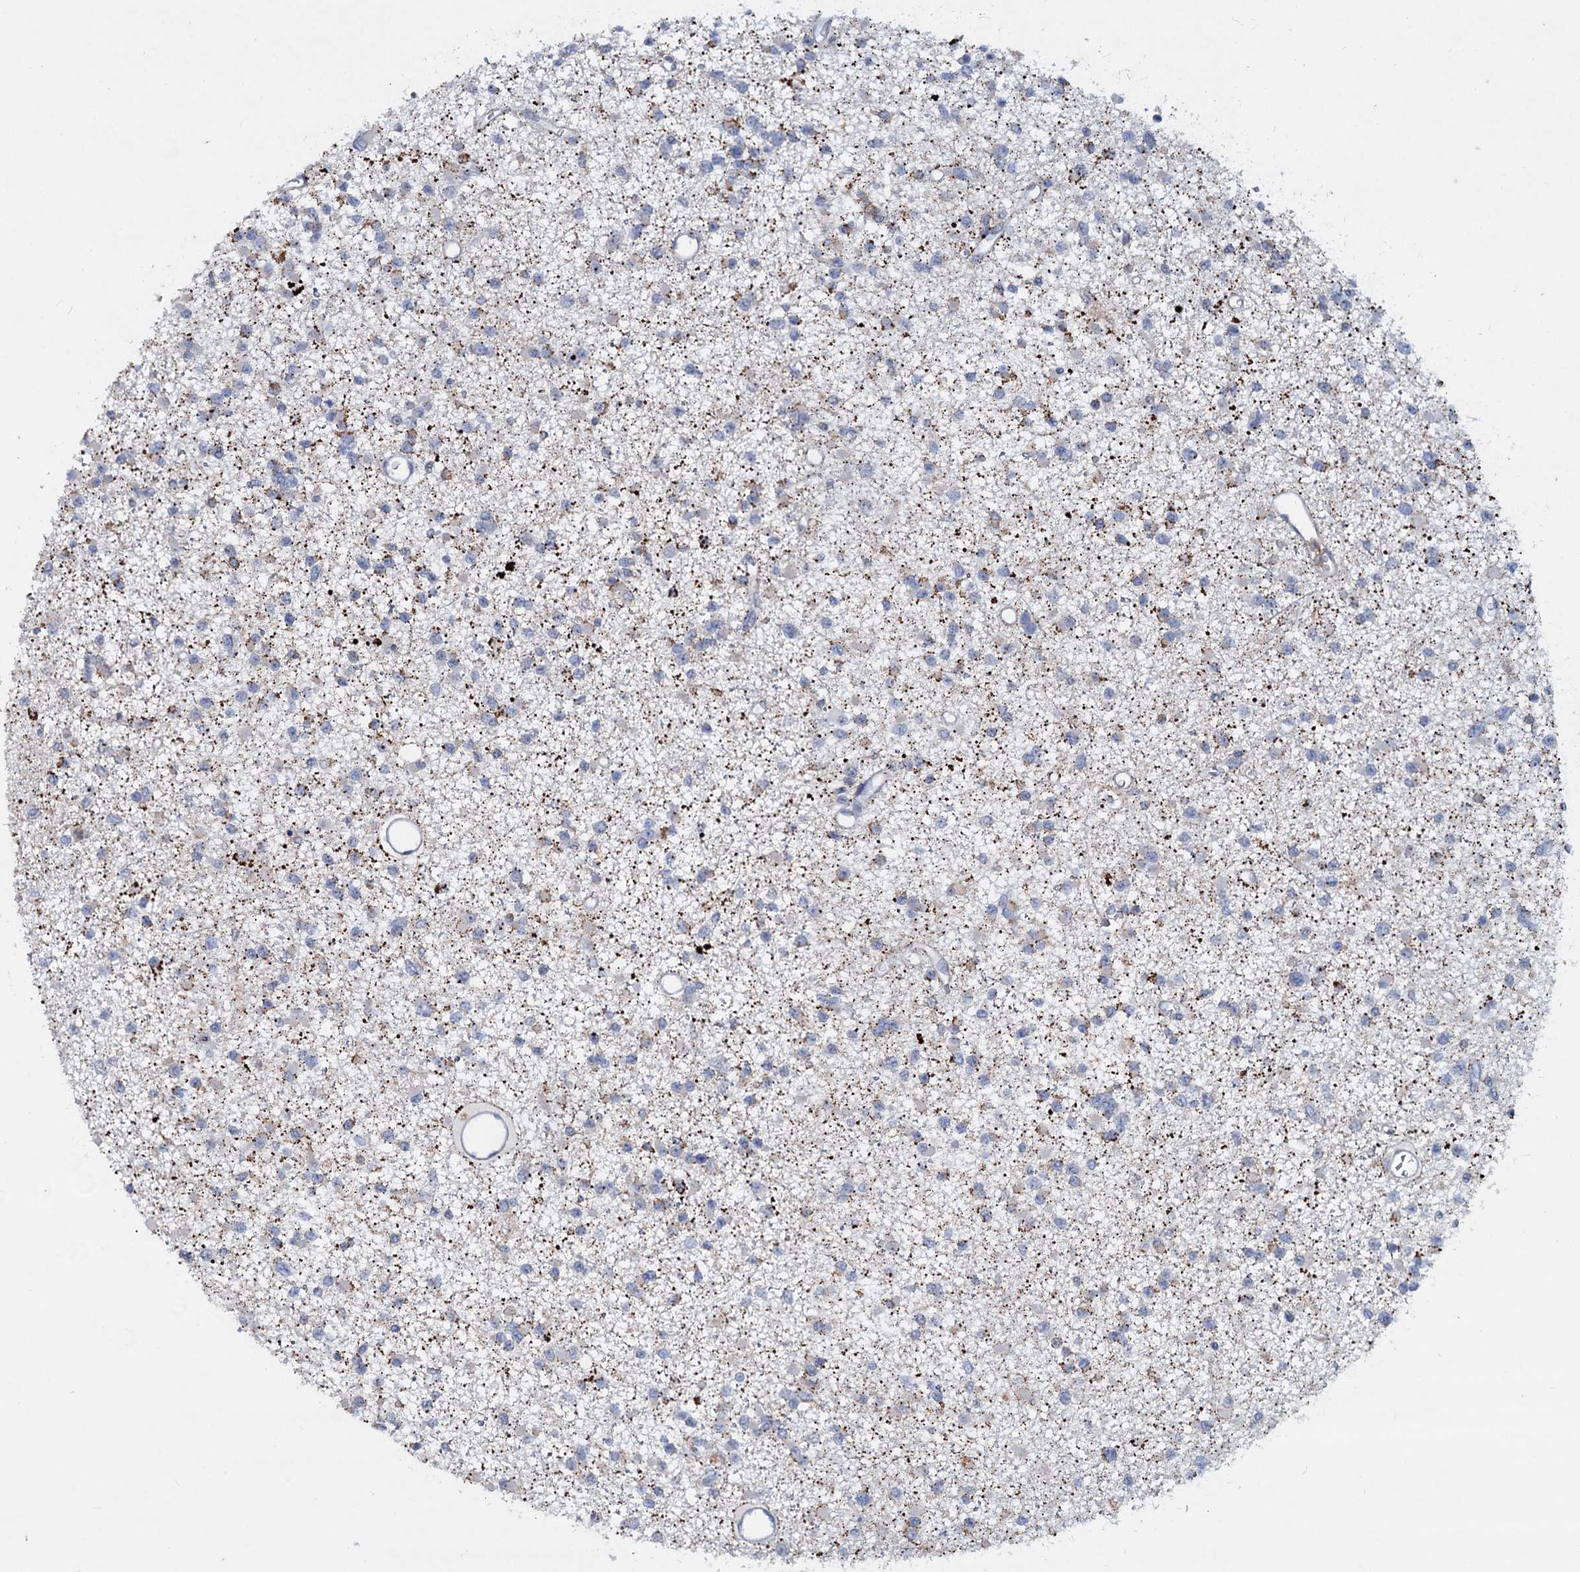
{"staining": {"intensity": "negative", "quantity": "none", "location": "none"}, "tissue": "glioma", "cell_type": "Tumor cells", "image_type": "cancer", "snomed": [{"axis": "morphology", "description": "Glioma, malignant, Low grade"}, {"axis": "topography", "description": "Brain"}], "caption": "DAB (3,3'-diaminobenzidine) immunohistochemical staining of human low-grade glioma (malignant) reveals no significant positivity in tumor cells.", "gene": "LRCH4", "patient": {"sex": "female", "age": 22}}